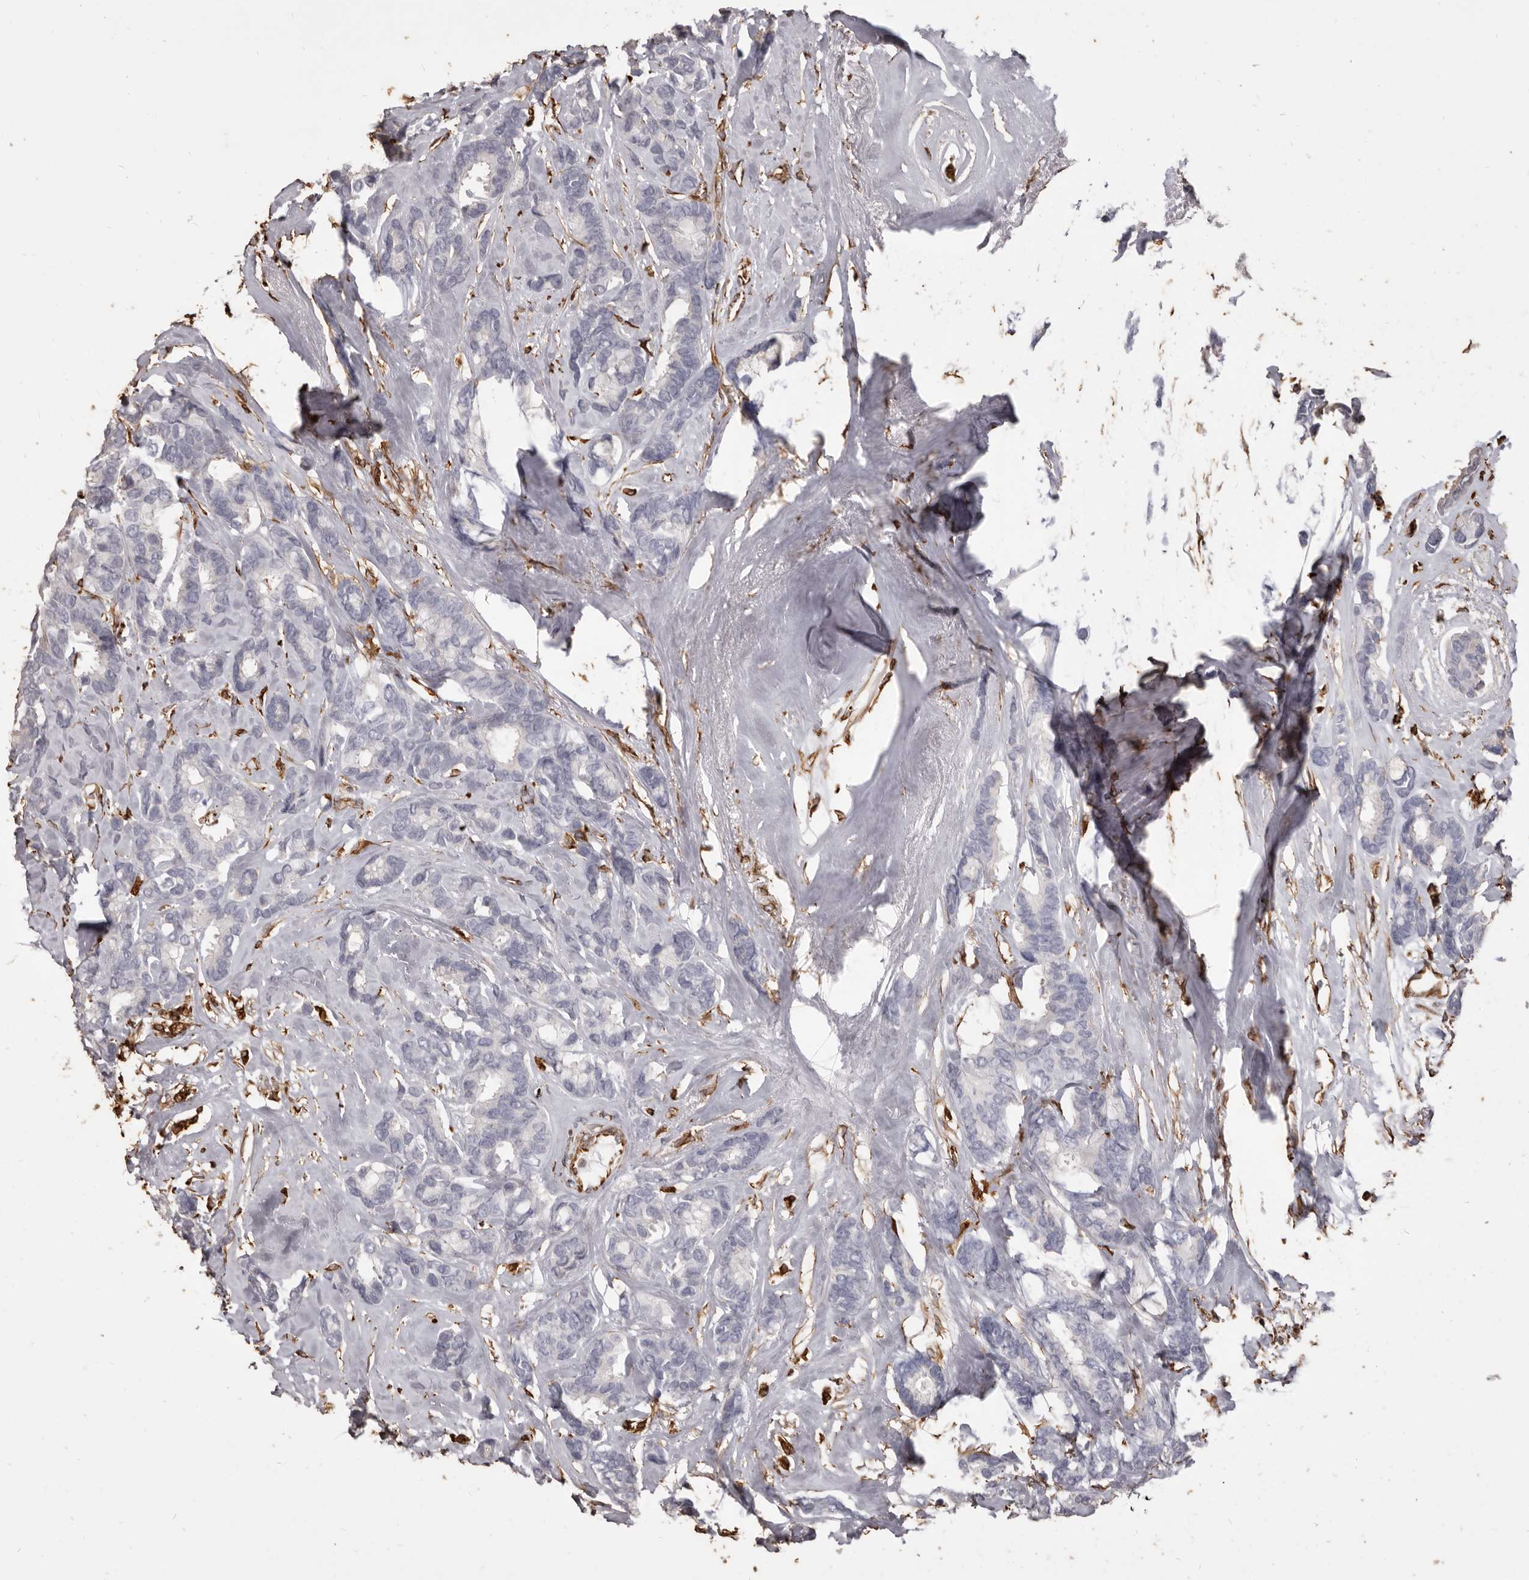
{"staining": {"intensity": "negative", "quantity": "none", "location": "none"}, "tissue": "breast cancer", "cell_type": "Tumor cells", "image_type": "cancer", "snomed": [{"axis": "morphology", "description": "Duct carcinoma"}, {"axis": "topography", "description": "Breast"}], "caption": "A histopathology image of breast cancer stained for a protein demonstrates no brown staining in tumor cells.", "gene": "MTURN", "patient": {"sex": "female", "age": 87}}